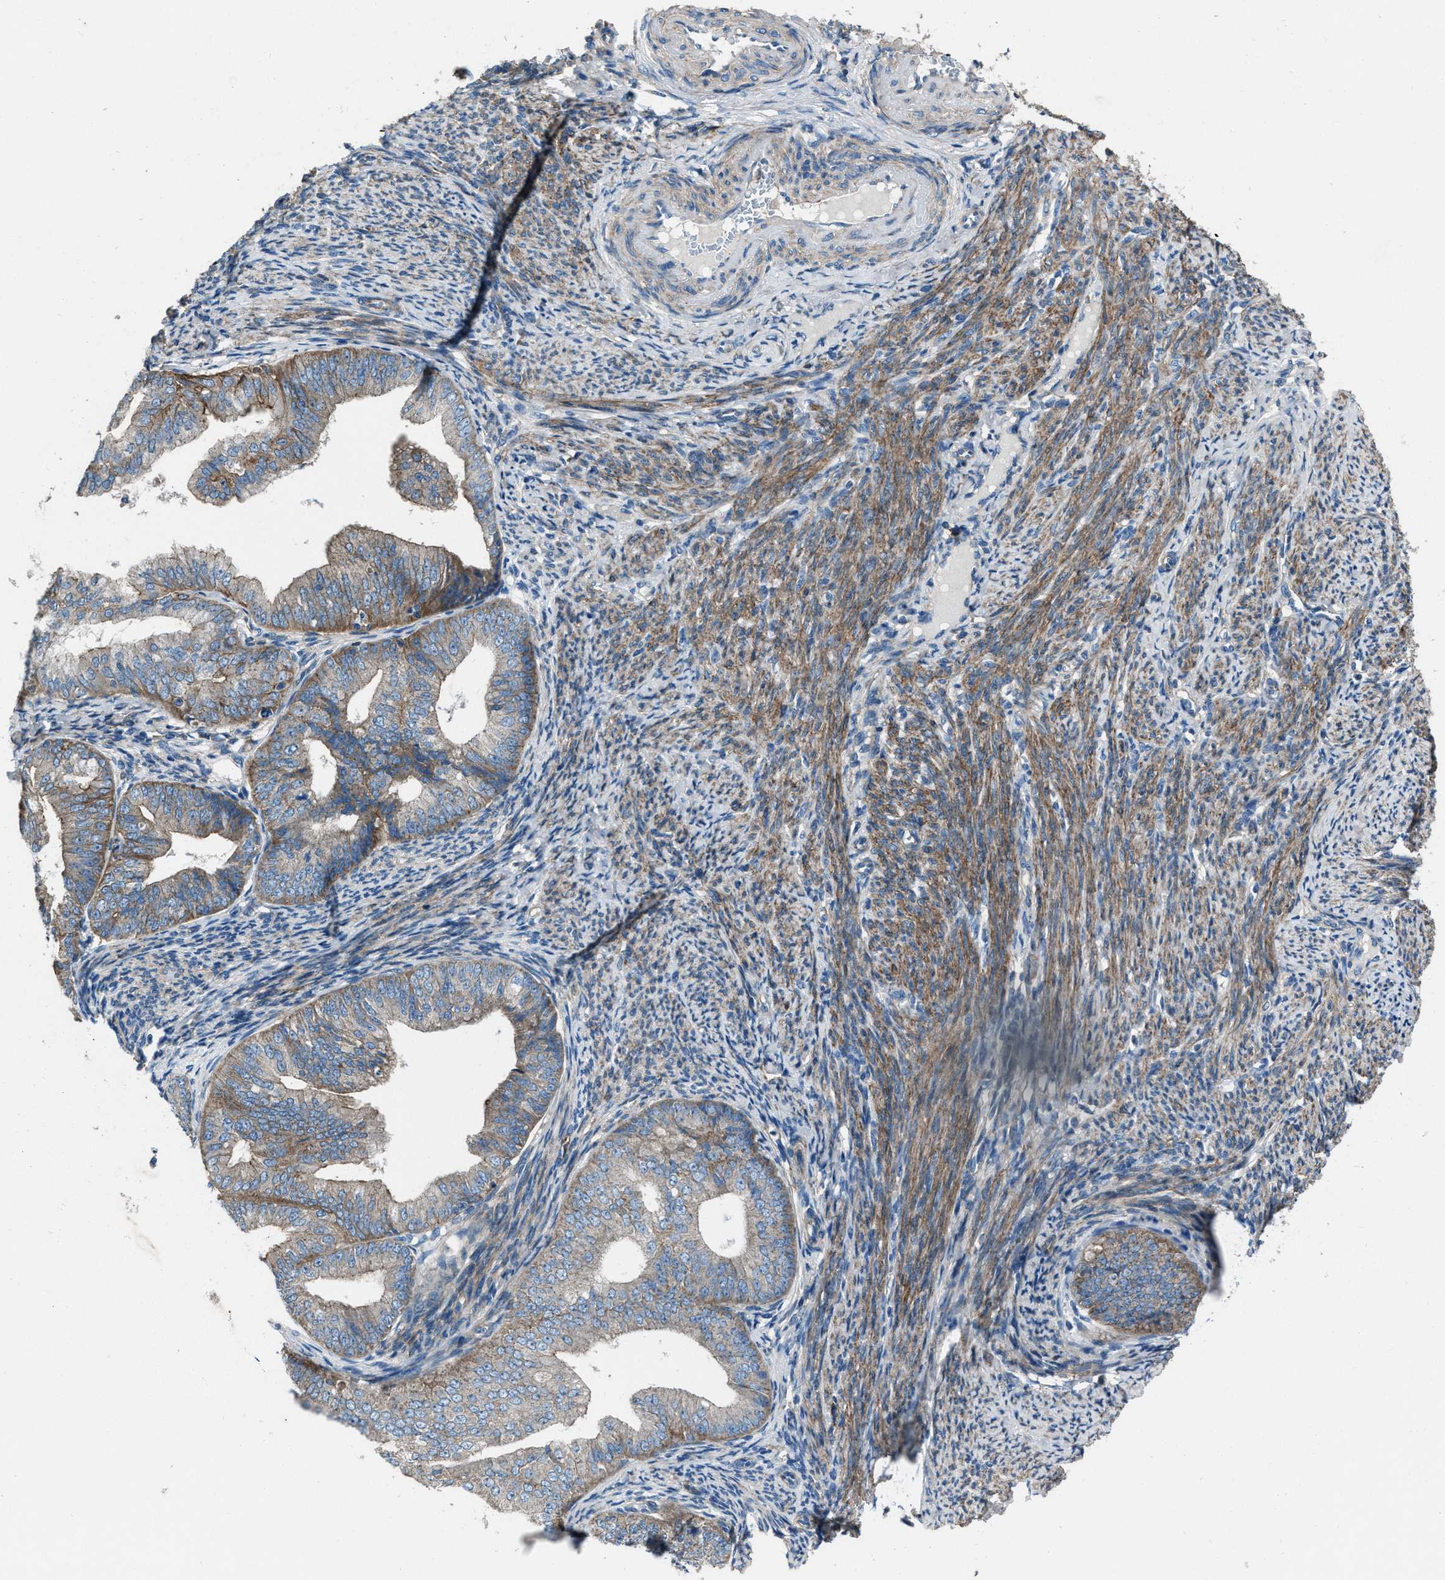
{"staining": {"intensity": "moderate", "quantity": "25%-75%", "location": "cytoplasmic/membranous"}, "tissue": "endometrial cancer", "cell_type": "Tumor cells", "image_type": "cancer", "snomed": [{"axis": "morphology", "description": "Adenocarcinoma, NOS"}, {"axis": "topography", "description": "Endometrium"}], "caption": "A brown stain highlights moderate cytoplasmic/membranous expression of a protein in endometrial cancer (adenocarcinoma) tumor cells.", "gene": "SVIL", "patient": {"sex": "female", "age": 63}}